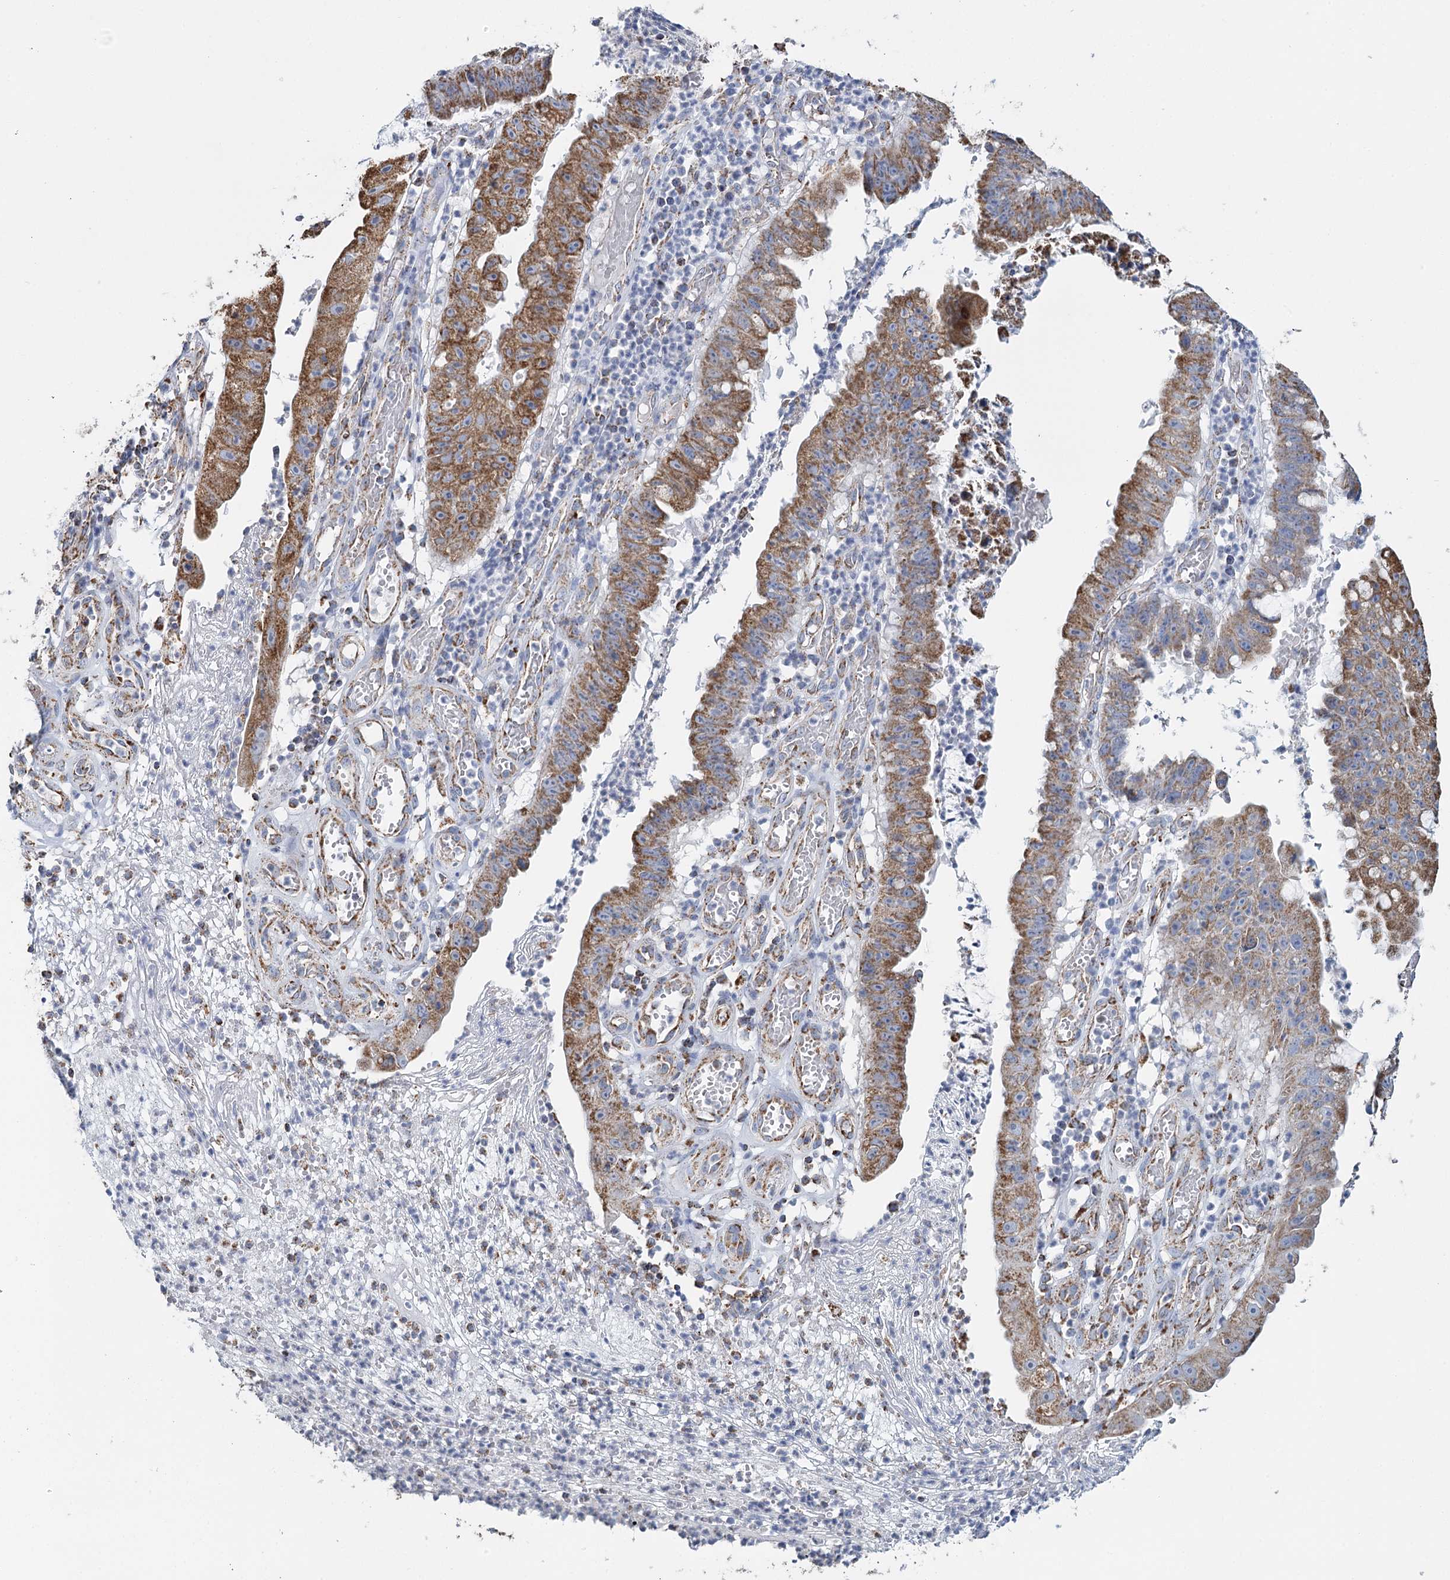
{"staining": {"intensity": "moderate", "quantity": ">75%", "location": "cytoplasmic/membranous"}, "tissue": "stomach cancer", "cell_type": "Tumor cells", "image_type": "cancer", "snomed": [{"axis": "morphology", "description": "Adenocarcinoma, NOS"}, {"axis": "topography", "description": "Stomach"}], "caption": "Immunohistochemical staining of stomach cancer exhibits medium levels of moderate cytoplasmic/membranous protein expression in about >75% of tumor cells. The staining was performed using DAB to visualize the protein expression in brown, while the nuclei were stained in blue with hematoxylin (Magnification: 20x).", "gene": "MRPL44", "patient": {"sex": "male", "age": 59}}